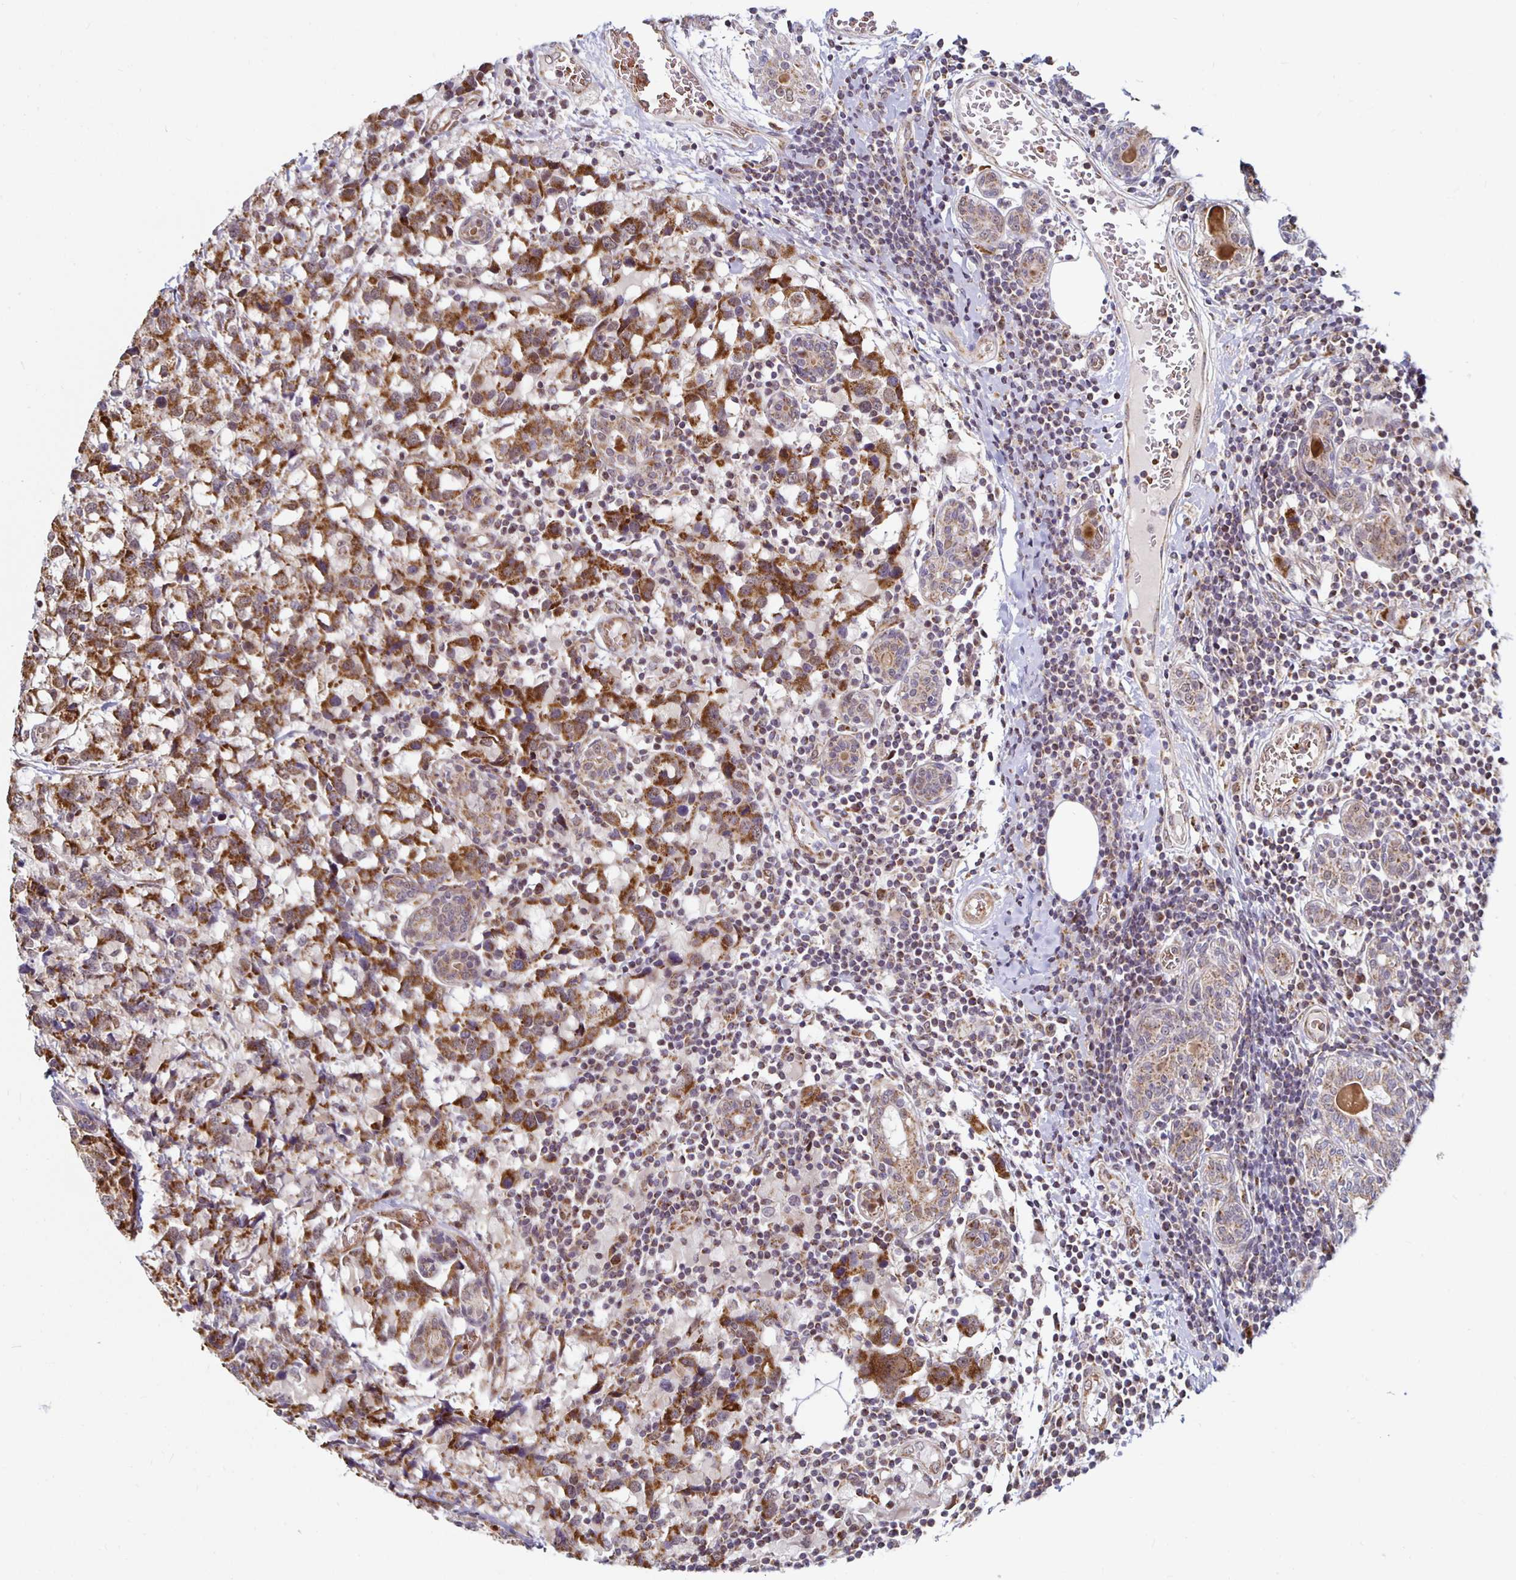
{"staining": {"intensity": "strong", "quantity": ">75%", "location": "cytoplasmic/membranous"}, "tissue": "breast cancer", "cell_type": "Tumor cells", "image_type": "cancer", "snomed": [{"axis": "morphology", "description": "Lobular carcinoma"}, {"axis": "topography", "description": "Breast"}], "caption": "A brown stain labels strong cytoplasmic/membranous staining of a protein in breast lobular carcinoma tumor cells.", "gene": "MRPL28", "patient": {"sex": "female", "age": 59}}